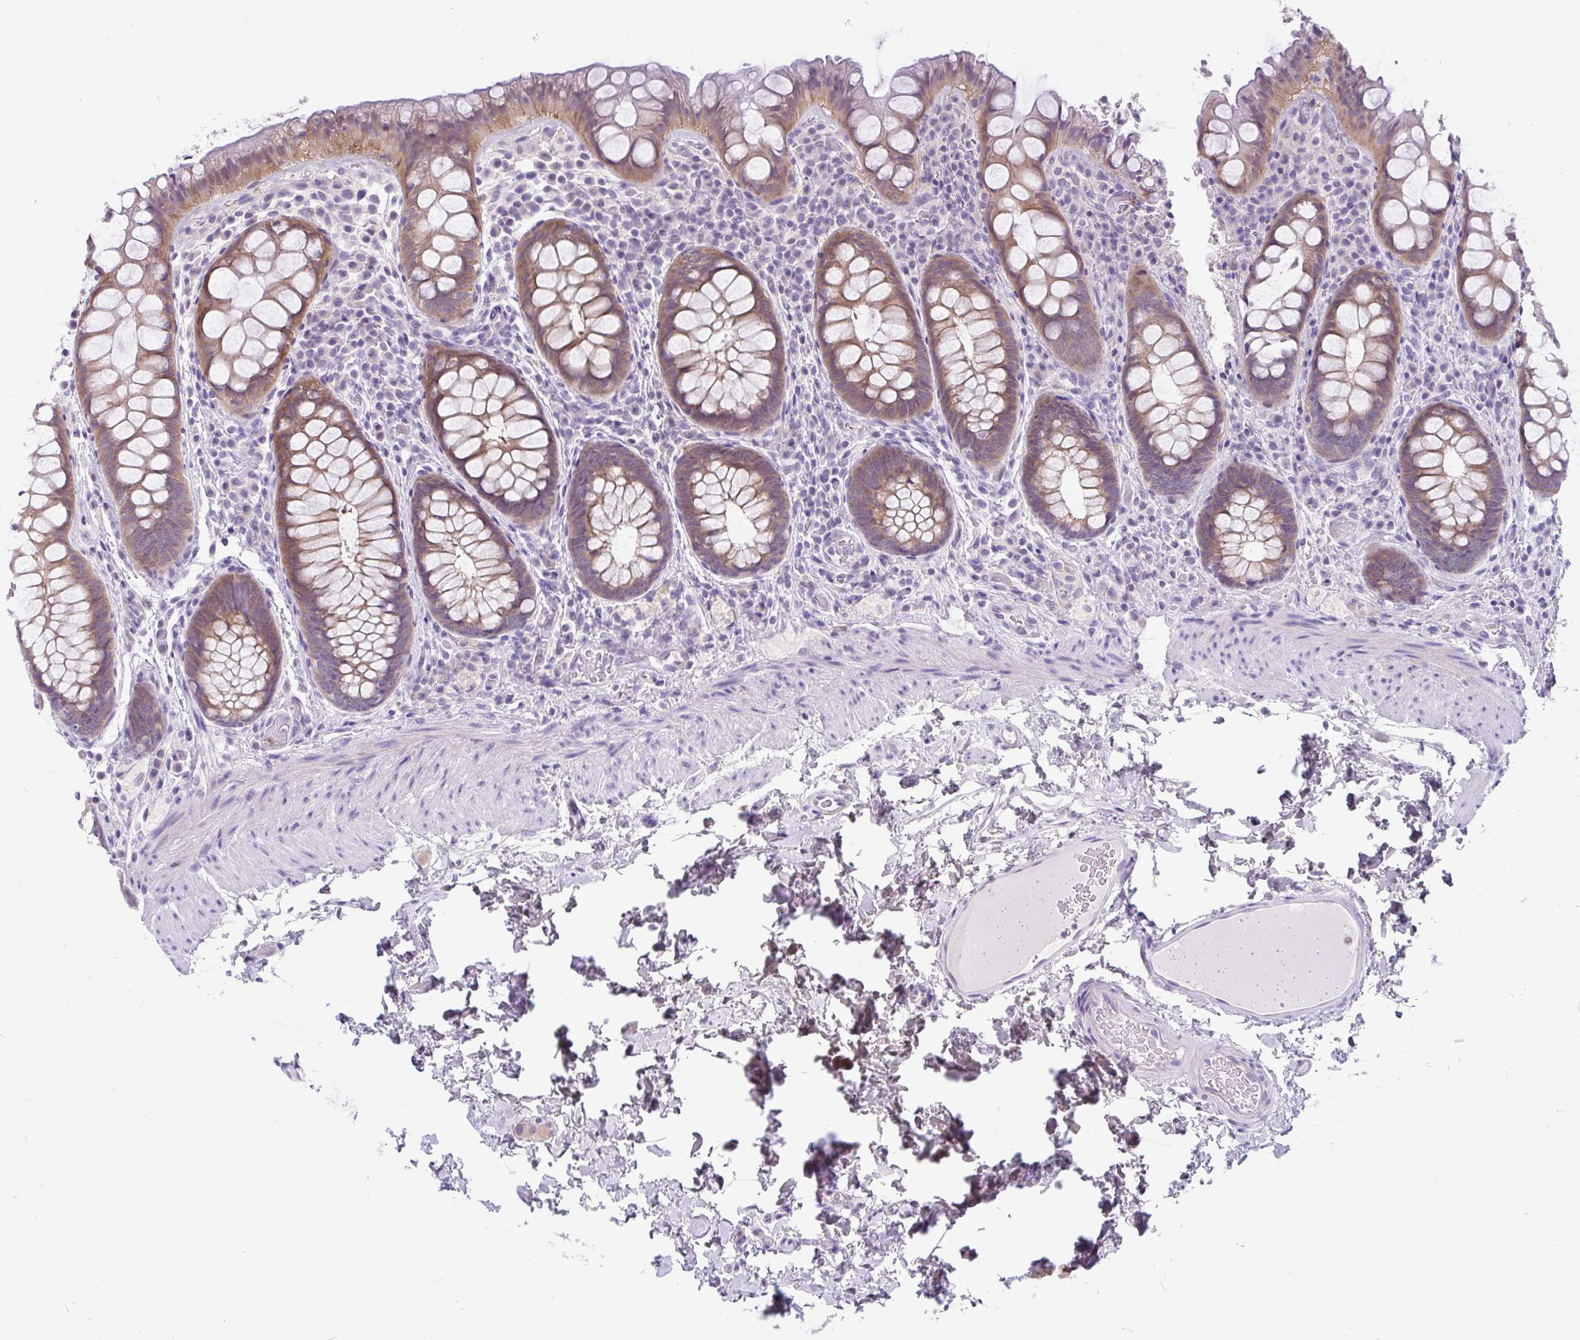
{"staining": {"intensity": "moderate", "quantity": ">75%", "location": "cytoplasmic/membranous"}, "tissue": "rectum", "cell_type": "Glandular cells", "image_type": "normal", "snomed": [{"axis": "morphology", "description": "Normal tissue, NOS"}, {"axis": "topography", "description": "Rectum"}], "caption": "Immunohistochemistry (IHC) photomicrograph of unremarkable rectum: human rectum stained using immunohistochemistry displays medium levels of moderate protein expression localized specifically in the cytoplasmic/membranous of glandular cells, appearing as a cytoplasmic/membranous brown color.", "gene": "KIAA2013", "patient": {"sex": "female", "age": 69}}